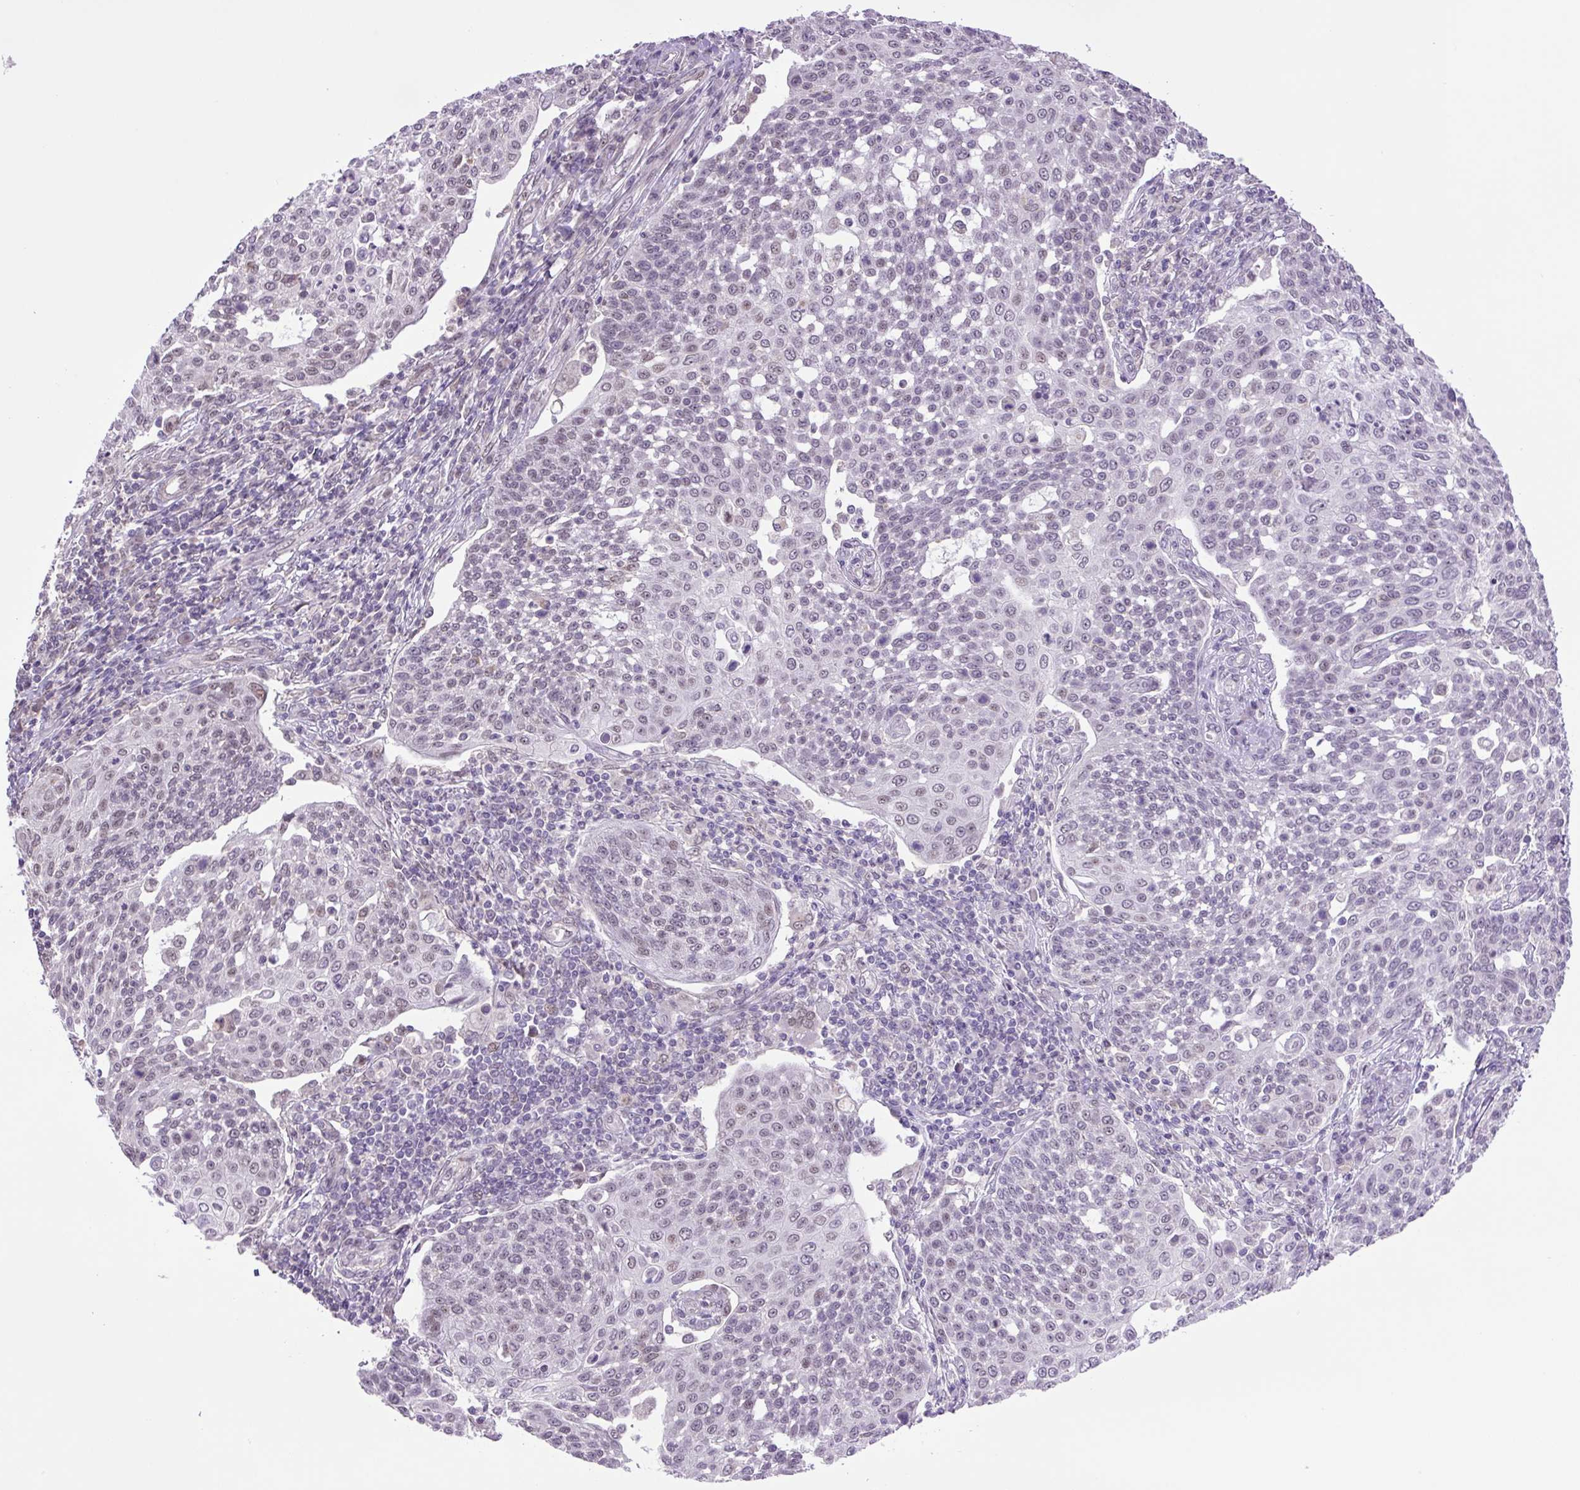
{"staining": {"intensity": "weak", "quantity": "<25%", "location": "nuclear"}, "tissue": "cervical cancer", "cell_type": "Tumor cells", "image_type": "cancer", "snomed": [{"axis": "morphology", "description": "Squamous cell carcinoma, NOS"}, {"axis": "topography", "description": "Cervix"}], "caption": "Squamous cell carcinoma (cervical) was stained to show a protein in brown. There is no significant expression in tumor cells.", "gene": "KPNA1", "patient": {"sex": "female", "age": 34}}